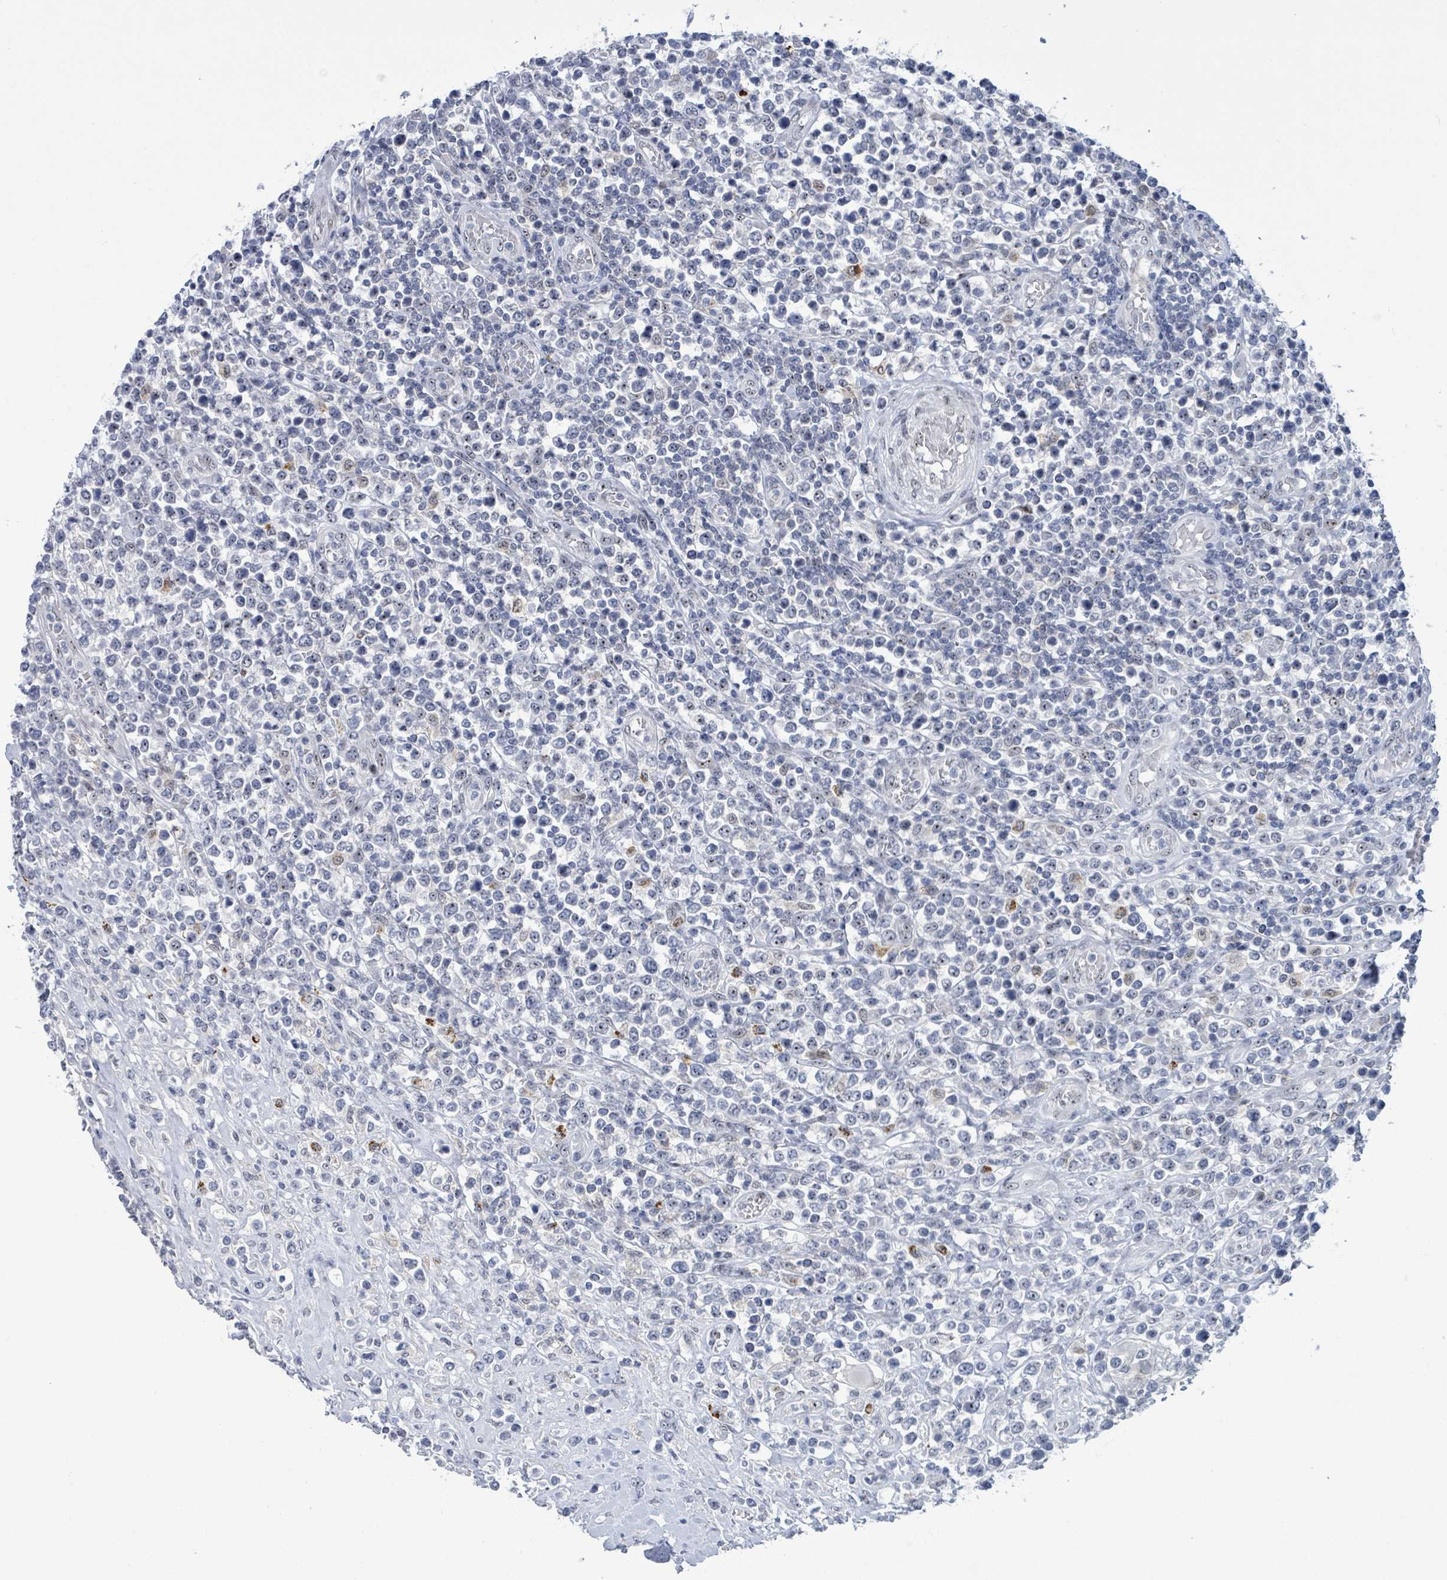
{"staining": {"intensity": "weak", "quantity": "<25%", "location": "nuclear"}, "tissue": "lymphoma", "cell_type": "Tumor cells", "image_type": "cancer", "snomed": [{"axis": "morphology", "description": "Malignant lymphoma, non-Hodgkin's type, High grade"}, {"axis": "topography", "description": "Soft tissue"}], "caption": "The photomicrograph displays no staining of tumor cells in lymphoma.", "gene": "RRN3", "patient": {"sex": "female", "age": 56}}